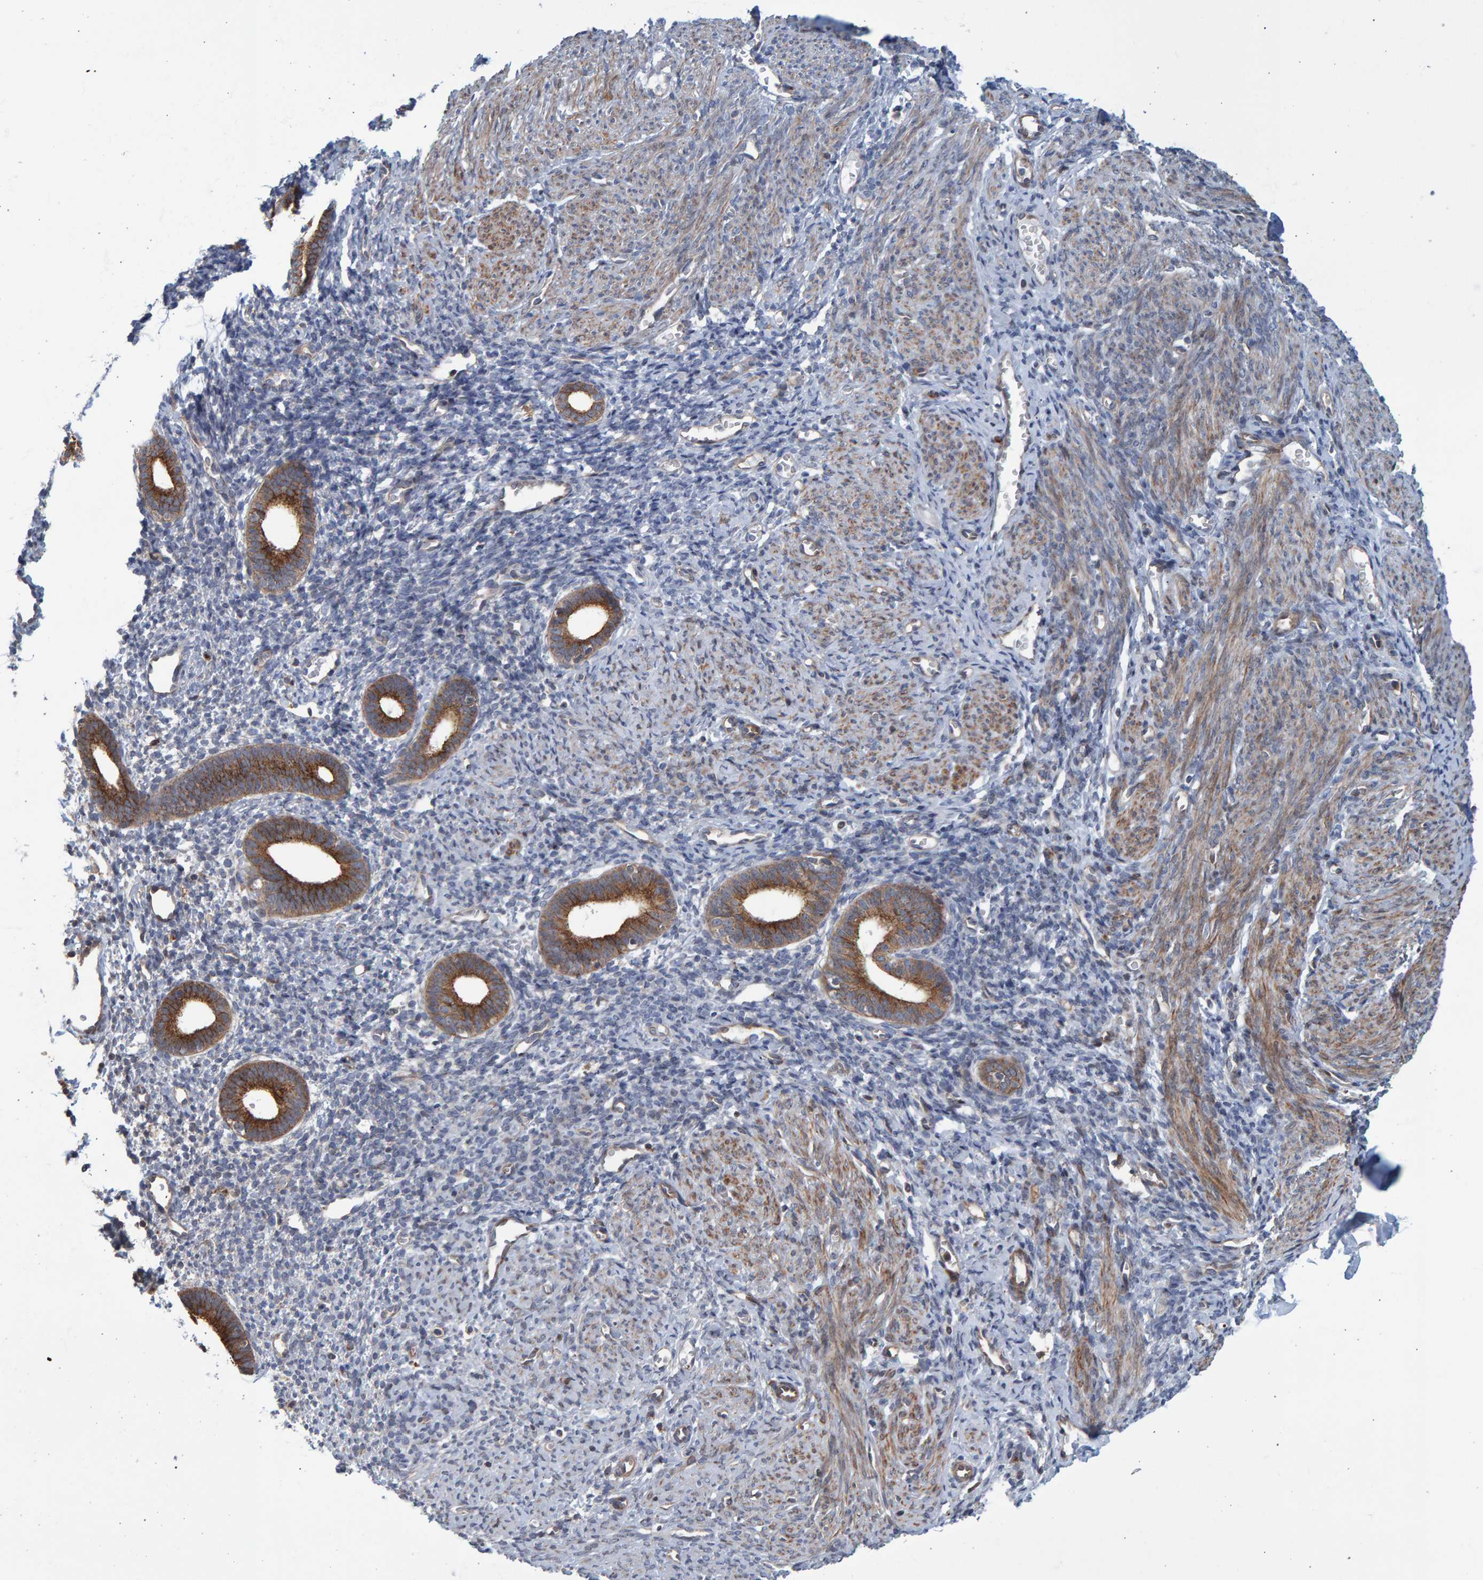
{"staining": {"intensity": "weak", "quantity": "<25%", "location": "cytoplasmic/membranous"}, "tissue": "endometrium", "cell_type": "Cells in endometrial stroma", "image_type": "normal", "snomed": [{"axis": "morphology", "description": "Normal tissue, NOS"}, {"axis": "morphology", "description": "Adenocarcinoma, NOS"}, {"axis": "topography", "description": "Endometrium"}], "caption": "Immunohistochemistry image of benign human endometrium stained for a protein (brown), which shows no staining in cells in endometrial stroma.", "gene": "LRBA", "patient": {"sex": "female", "age": 57}}